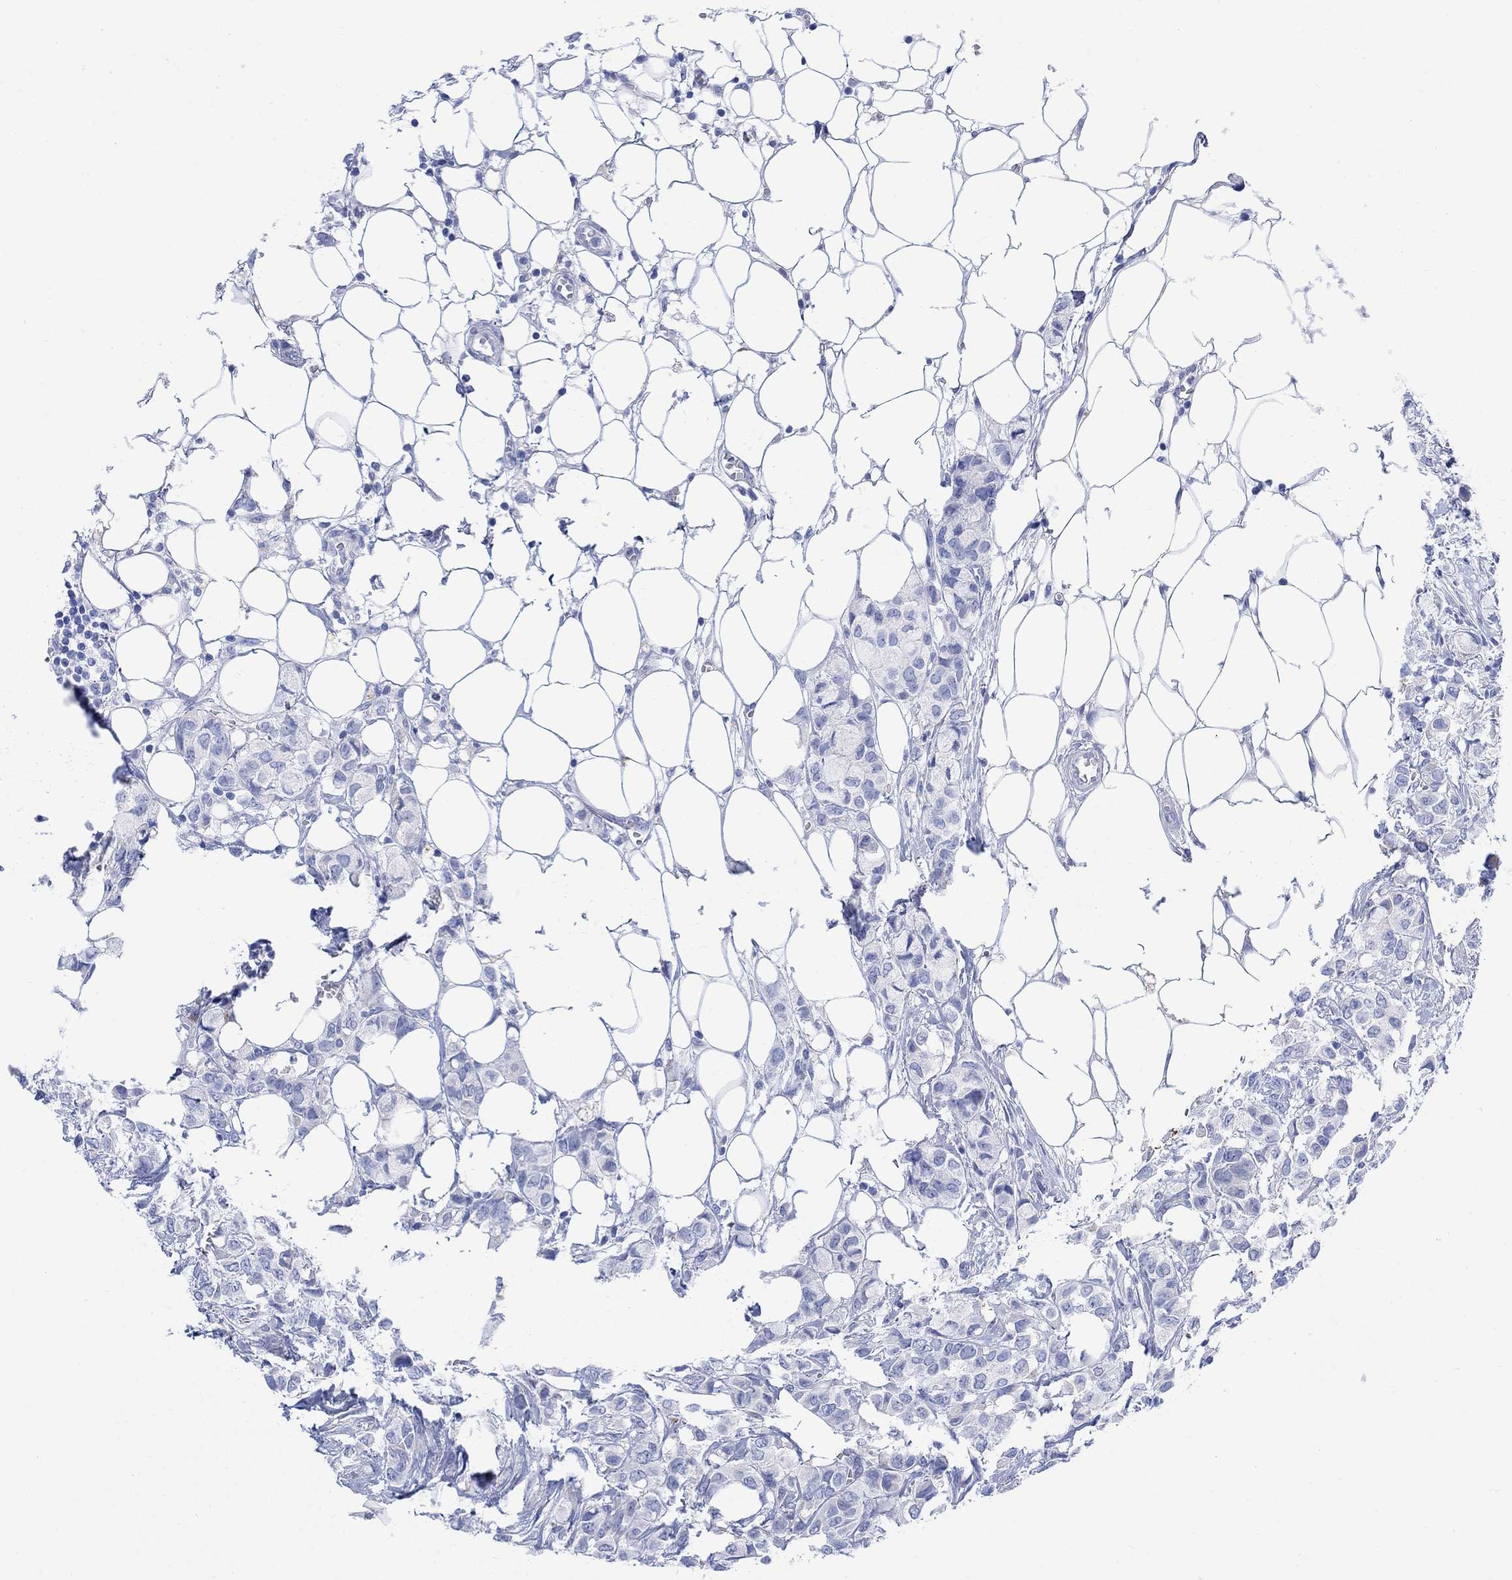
{"staining": {"intensity": "negative", "quantity": "none", "location": "none"}, "tissue": "breast cancer", "cell_type": "Tumor cells", "image_type": "cancer", "snomed": [{"axis": "morphology", "description": "Duct carcinoma"}, {"axis": "topography", "description": "Breast"}], "caption": "Breast cancer was stained to show a protein in brown. There is no significant expression in tumor cells.", "gene": "MYL1", "patient": {"sex": "female", "age": 85}}